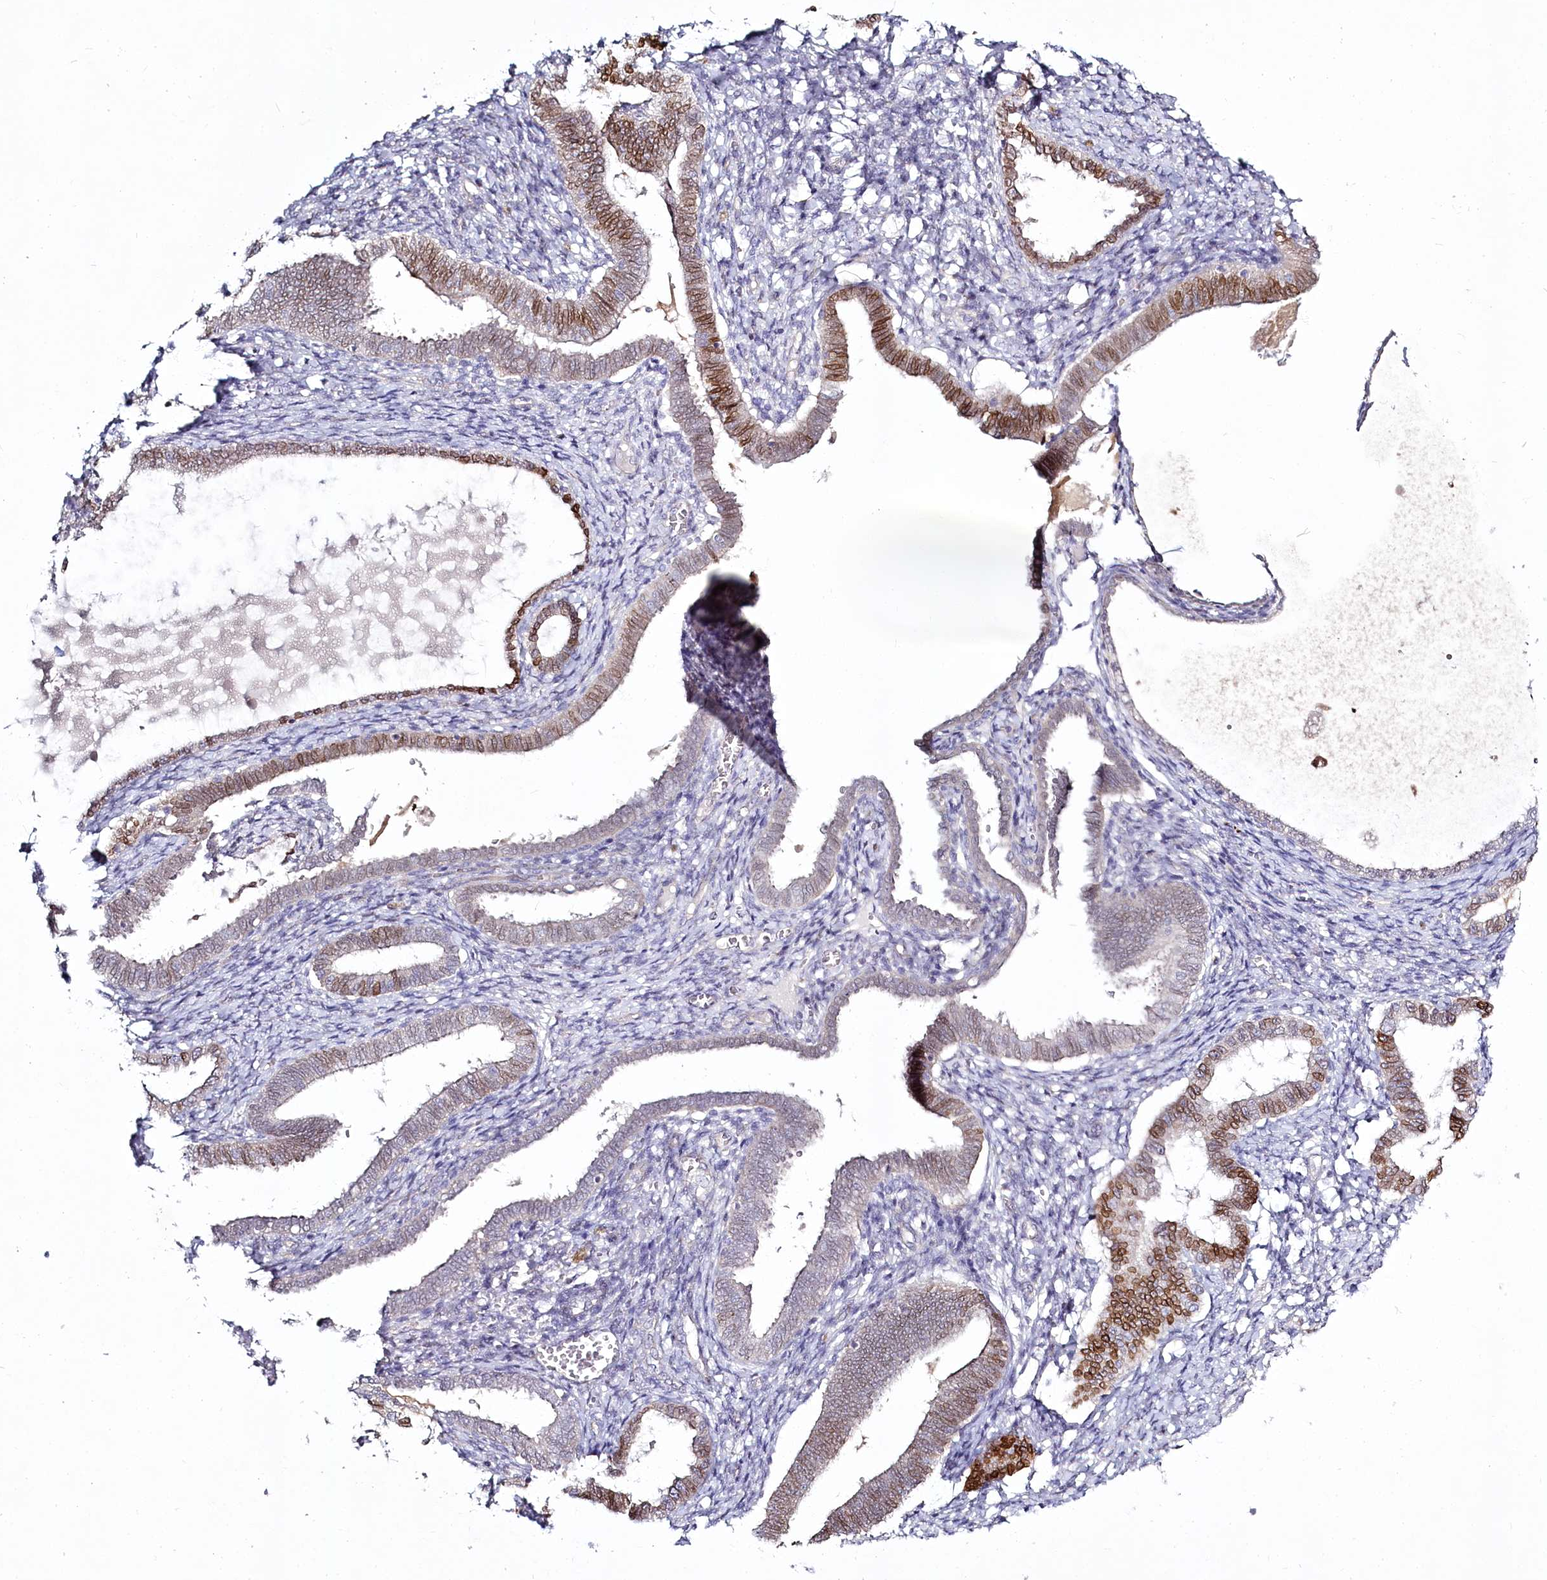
{"staining": {"intensity": "negative", "quantity": "none", "location": "none"}, "tissue": "endometrium", "cell_type": "Cells in endometrial stroma", "image_type": "normal", "snomed": [{"axis": "morphology", "description": "Normal tissue, NOS"}, {"axis": "topography", "description": "Endometrium"}], "caption": "Cells in endometrial stroma are negative for brown protein staining in unremarkable endometrium. Nuclei are stained in blue.", "gene": "SPINK13", "patient": {"sex": "female", "age": 77}}